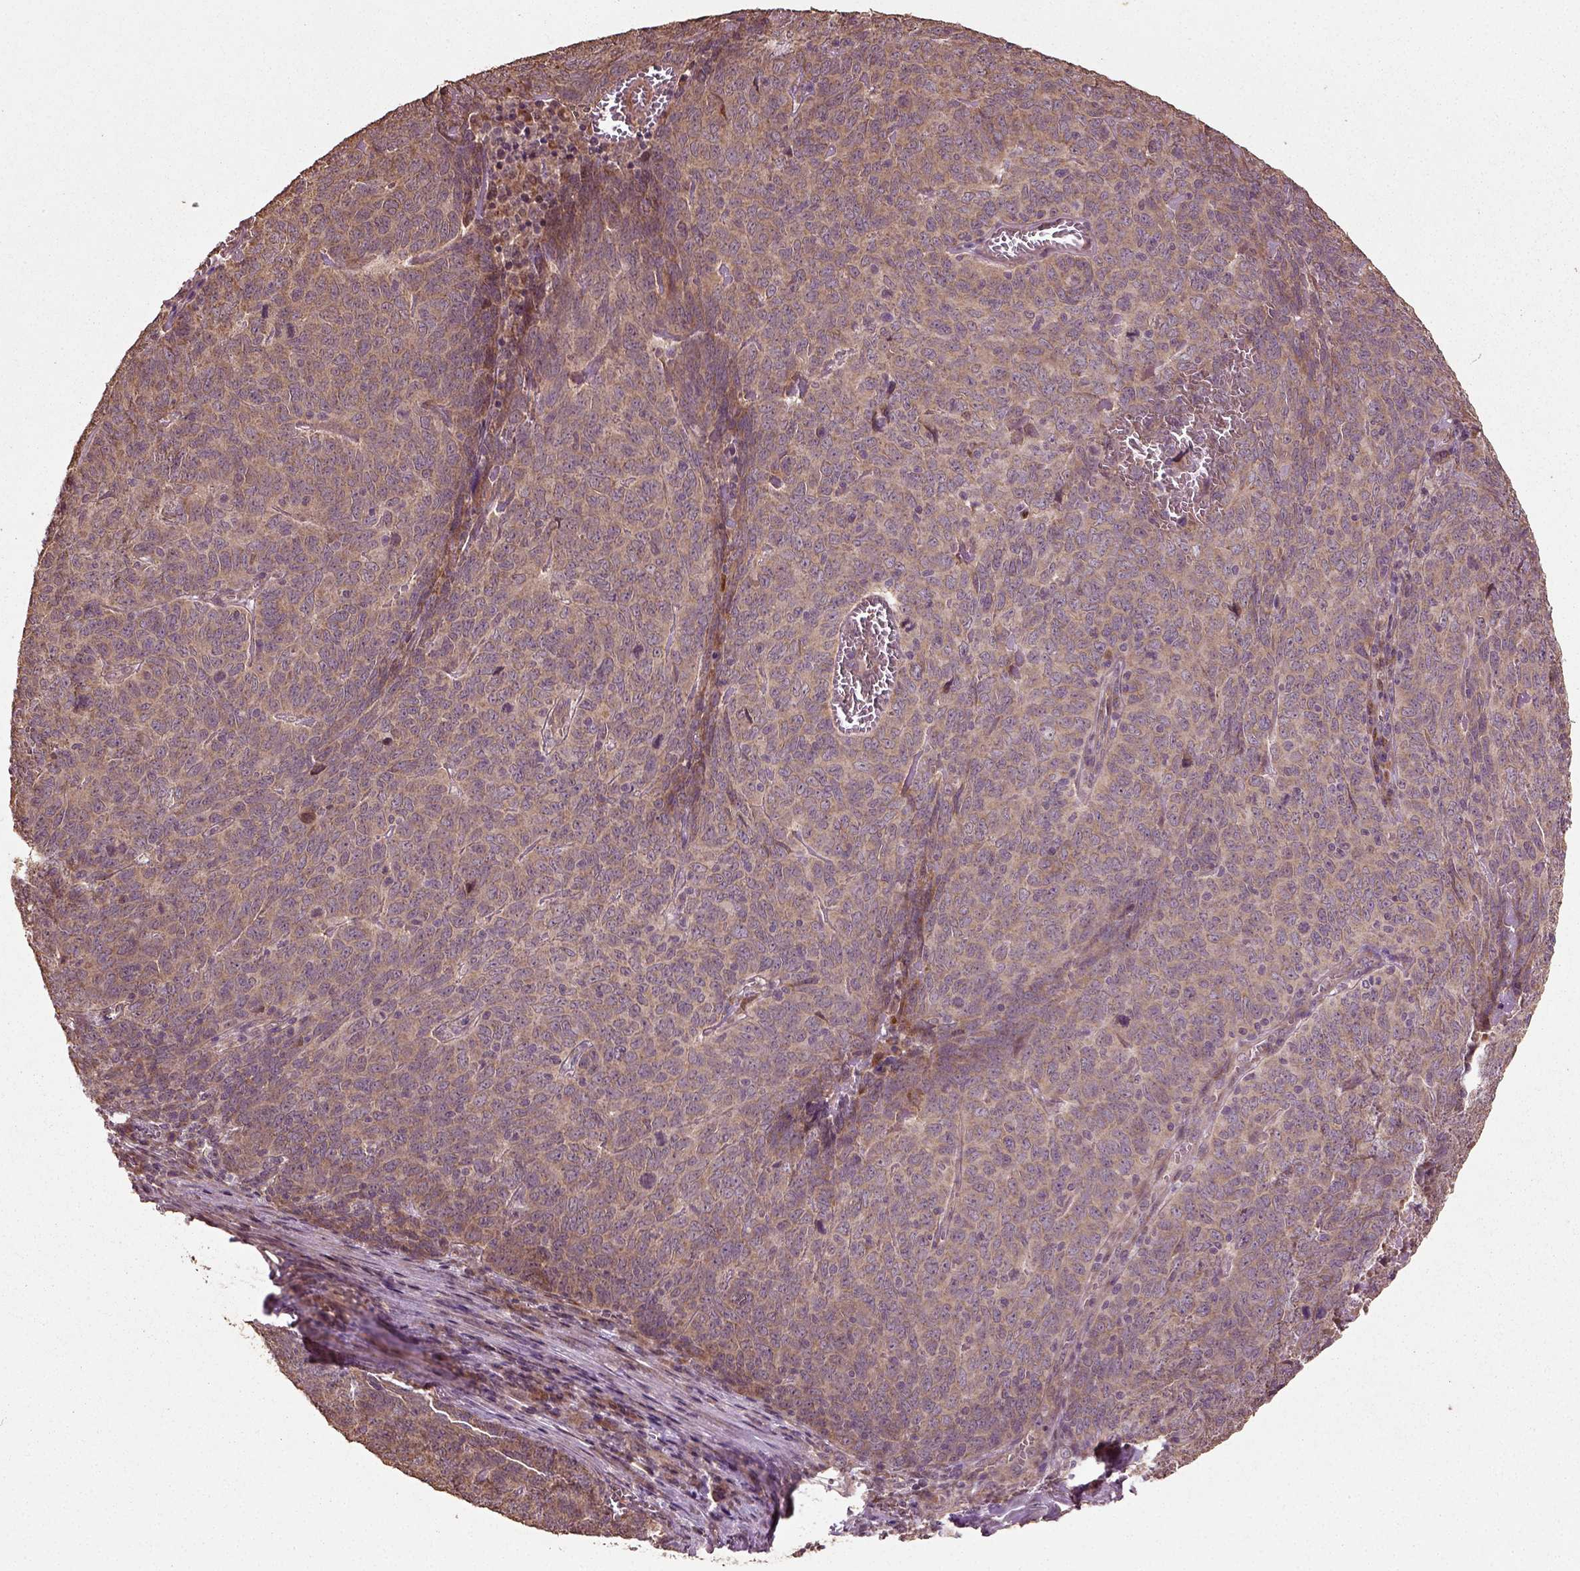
{"staining": {"intensity": "weak", "quantity": ">75%", "location": "cytoplasmic/membranous"}, "tissue": "skin cancer", "cell_type": "Tumor cells", "image_type": "cancer", "snomed": [{"axis": "morphology", "description": "Squamous cell carcinoma, NOS"}, {"axis": "topography", "description": "Skin"}, {"axis": "topography", "description": "Anal"}], "caption": "Skin cancer (squamous cell carcinoma) tissue exhibits weak cytoplasmic/membranous staining in about >75% of tumor cells, visualized by immunohistochemistry. Immunohistochemistry (ihc) stains the protein in brown and the nuclei are stained blue.", "gene": "ERV3-1", "patient": {"sex": "female", "age": 51}}